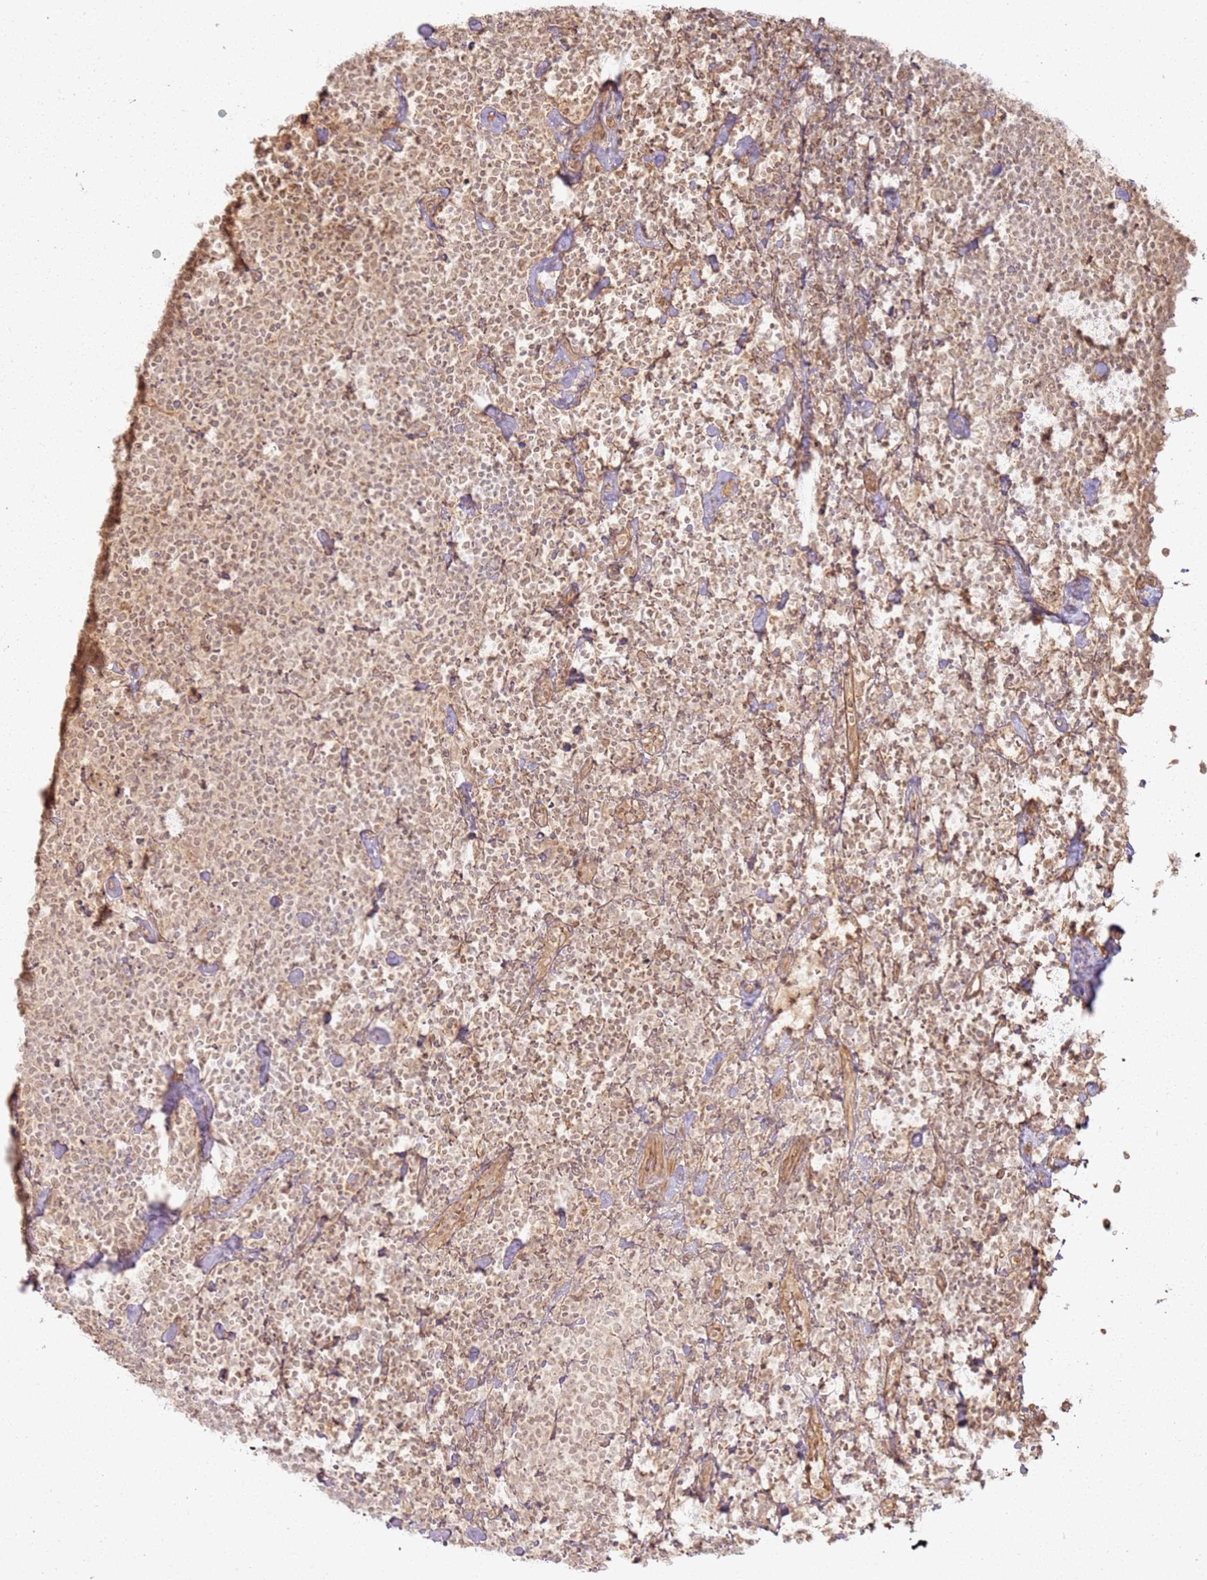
{"staining": {"intensity": "weak", "quantity": "25%-75%", "location": "cytoplasmic/membranous"}, "tissue": "lymphoma", "cell_type": "Tumor cells", "image_type": "cancer", "snomed": [{"axis": "morphology", "description": "Malignant lymphoma, non-Hodgkin's type, High grade"}, {"axis": "topography", "description": "Lymph node"}], "caption": "High-power microscopy captured an IHC image of lymphoma, revealing weak cytoplasmic/membranous staining in approximately 25%-75% of tumor cells.", "gene": "ZNF776", "patient": {"sex": "male", "age": 61}}